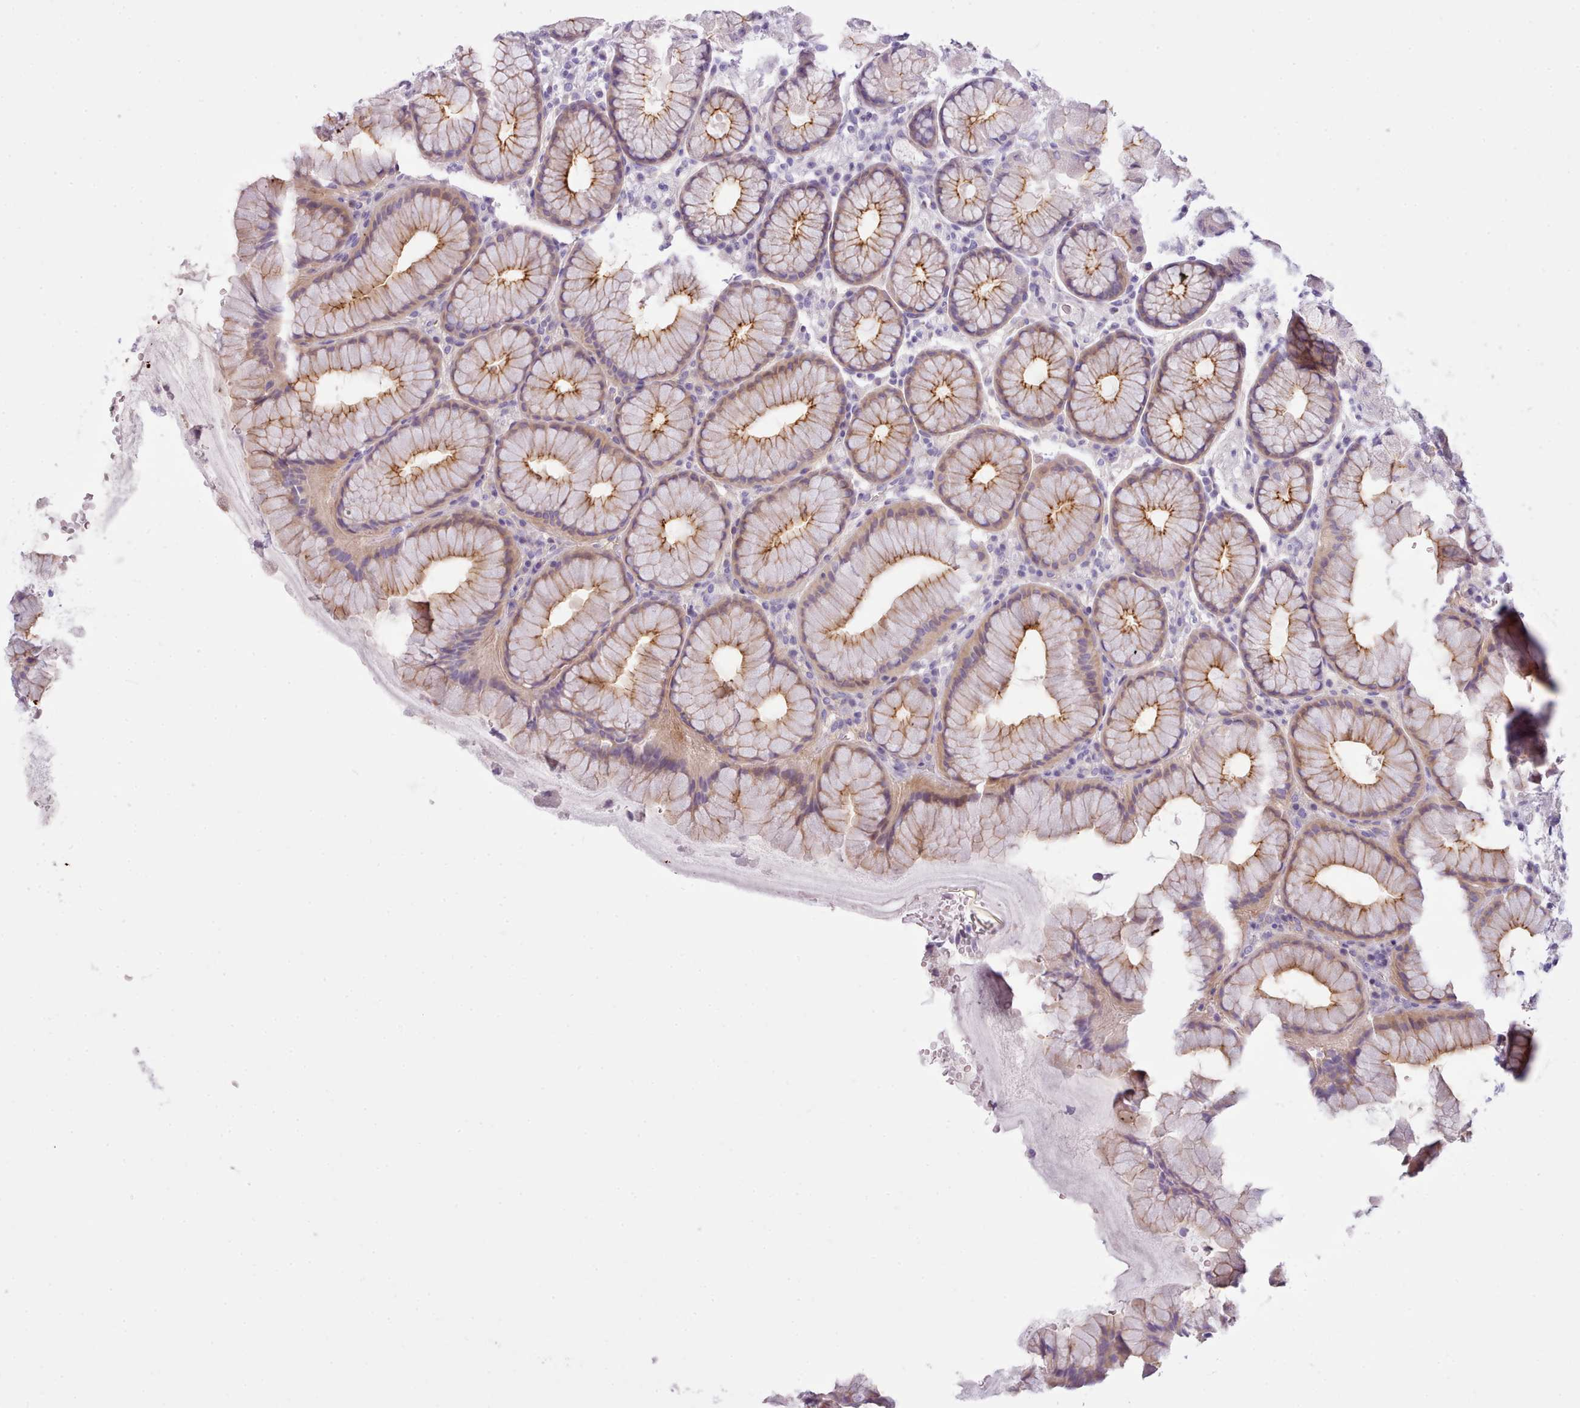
{"staining": {"intensity": "moderate", "quantity": "25%-75%", "location": "cytoplasmic/membranous"}, "tissue": "stomach", "cell_type": "Glandular cells", "image_type": "normal", "snomed": [{"axis": "morphology", "description": "Normal tissue, NOS"}, {"axis": "topography", "description": "Stomach"}], "caption": "IHC (DAB (3,3'-diaminobenzidine)) staining of benign stomach displays moderate cytoplasmic/membranous protein expression in approximately 25%-75% of glandular cells. (IHC, brightfield microscopy, high magnification).", "gene": "CYP2A13", "patient": {"sex": "male", "age": 57}}